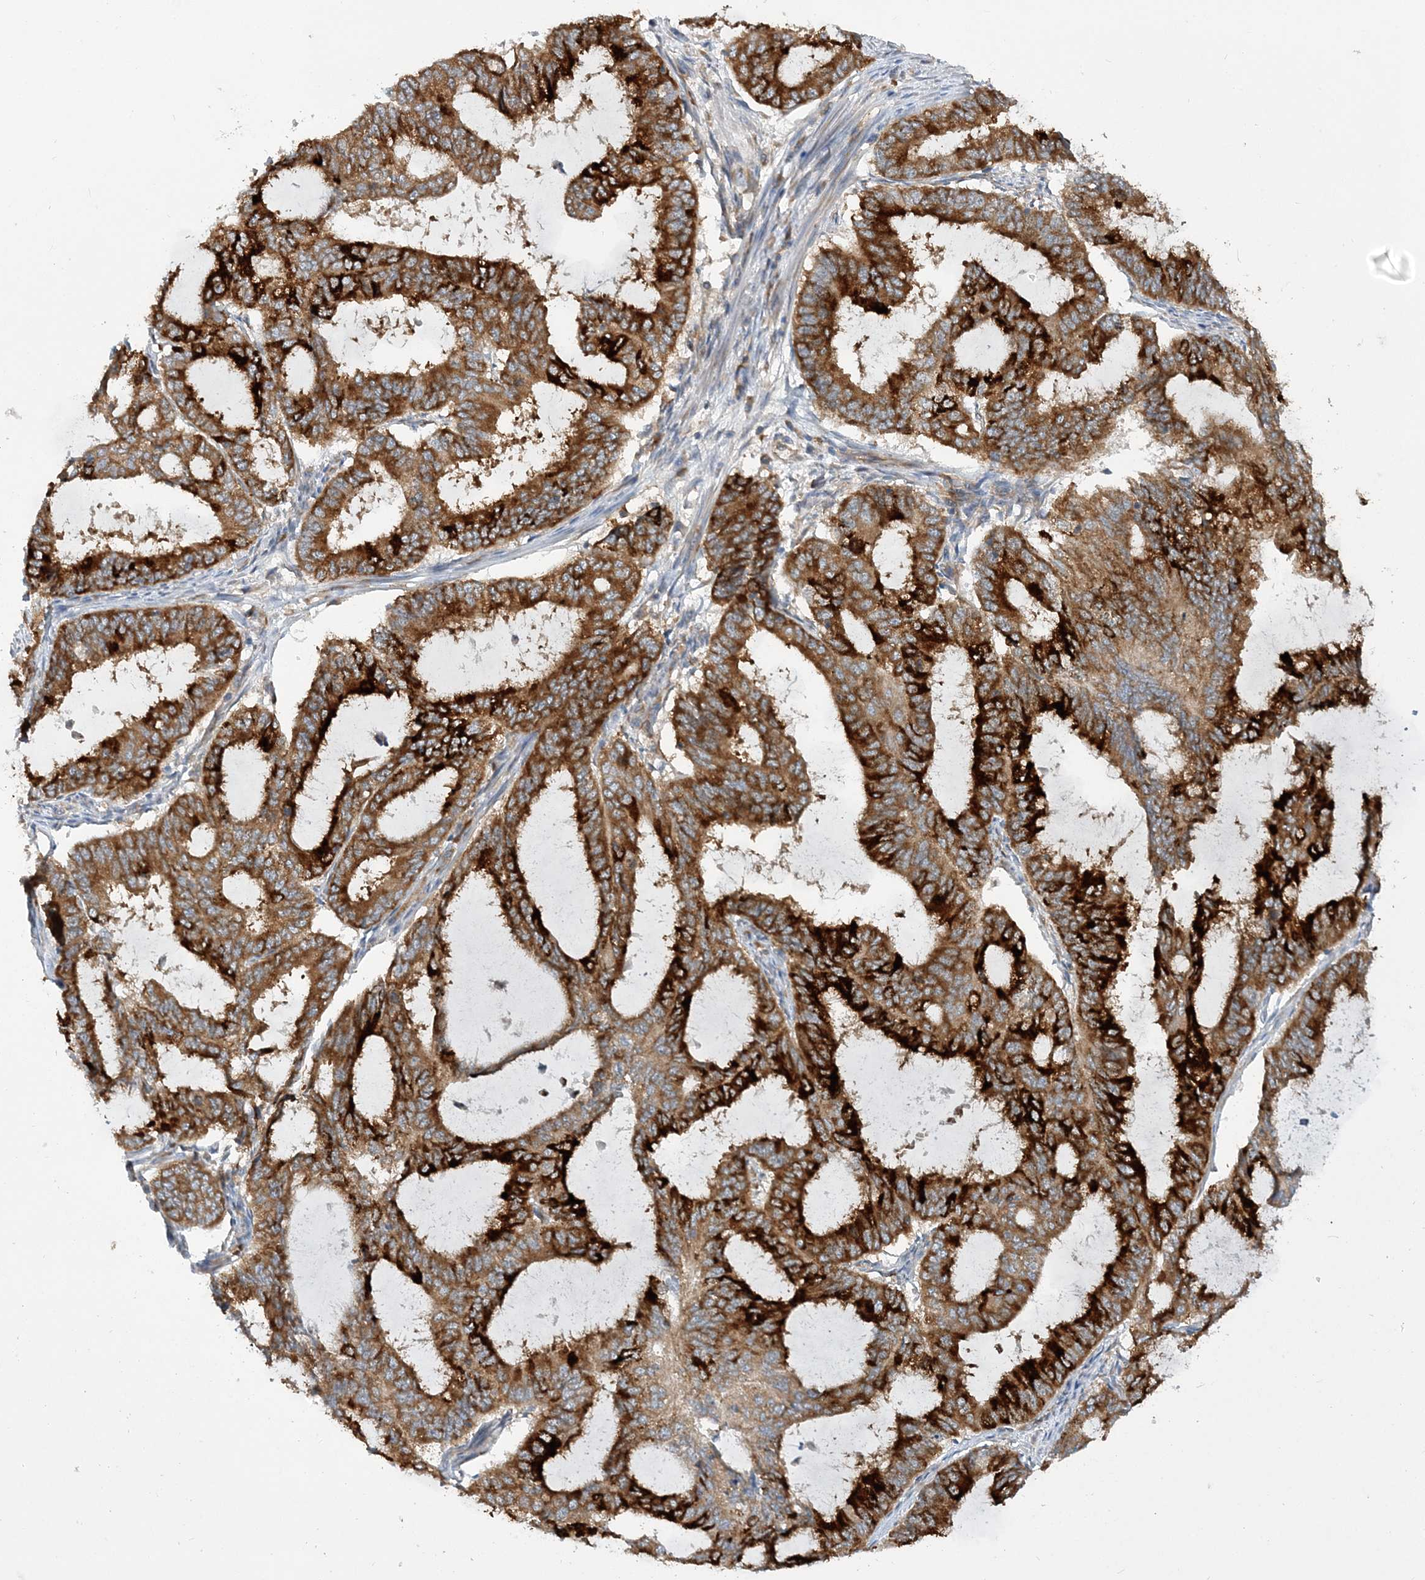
{"staining": {"intensity": "strong", "quantity": ">75%", "location": "cytoplasmic/membranous"}, "tissue": "endometrial cancer", "cell_type": "Tumor cells", "image_type": "cancer", "snomed": [{"axis": "morphology", "description": "Adenocarcinoma, NOS"}, {"axis": "topography", "description": "Endometrium"}], "caption": "Strong cytoplasmic/membranous protein positivity is appreciated in about >75% of tumor cells in endometrial cancer. (brown staining indicates protein expression, while blue staining denotes nuclei).", "gene": "LARP4B", "patient": {"sex": "female", "age": 51}}